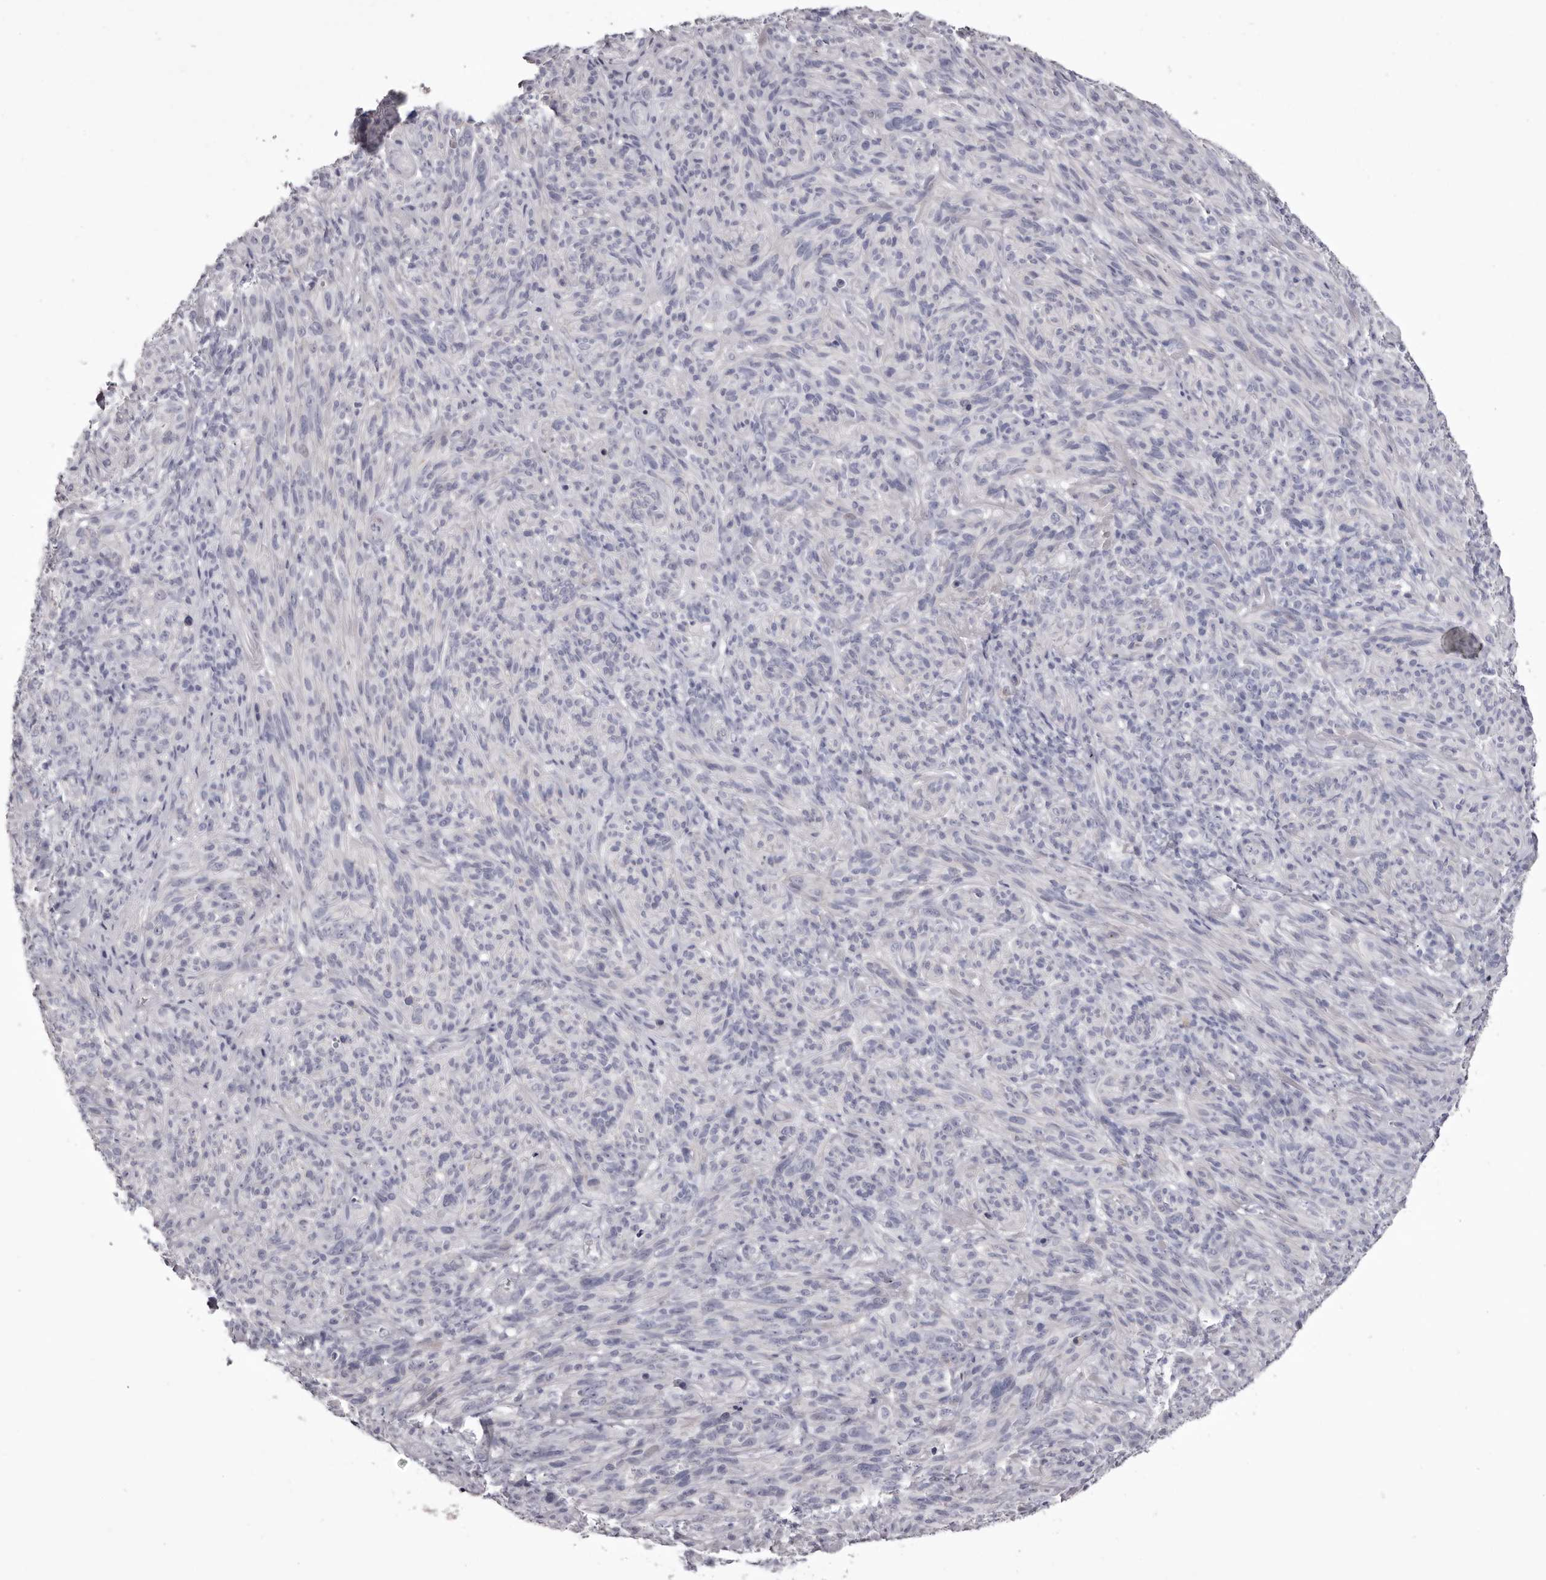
{"staining": {"intensity": "negative", "quantity": "none", "location": "none"}, "tissue": "melanoma", "cell_type": "Tumor cells", "image_type": "cancer", "snomed": [{"axis": "morphology", "description": "Malignant melanoma, NOS"}, {"axis": "topography", "description": "Skin of head"}], "caption": "Immunohistochemistry of human melanoma demonstrates no staining in tumor cells.", "gene": "CA6", "patient": {"sex": "male", "age": 96}}